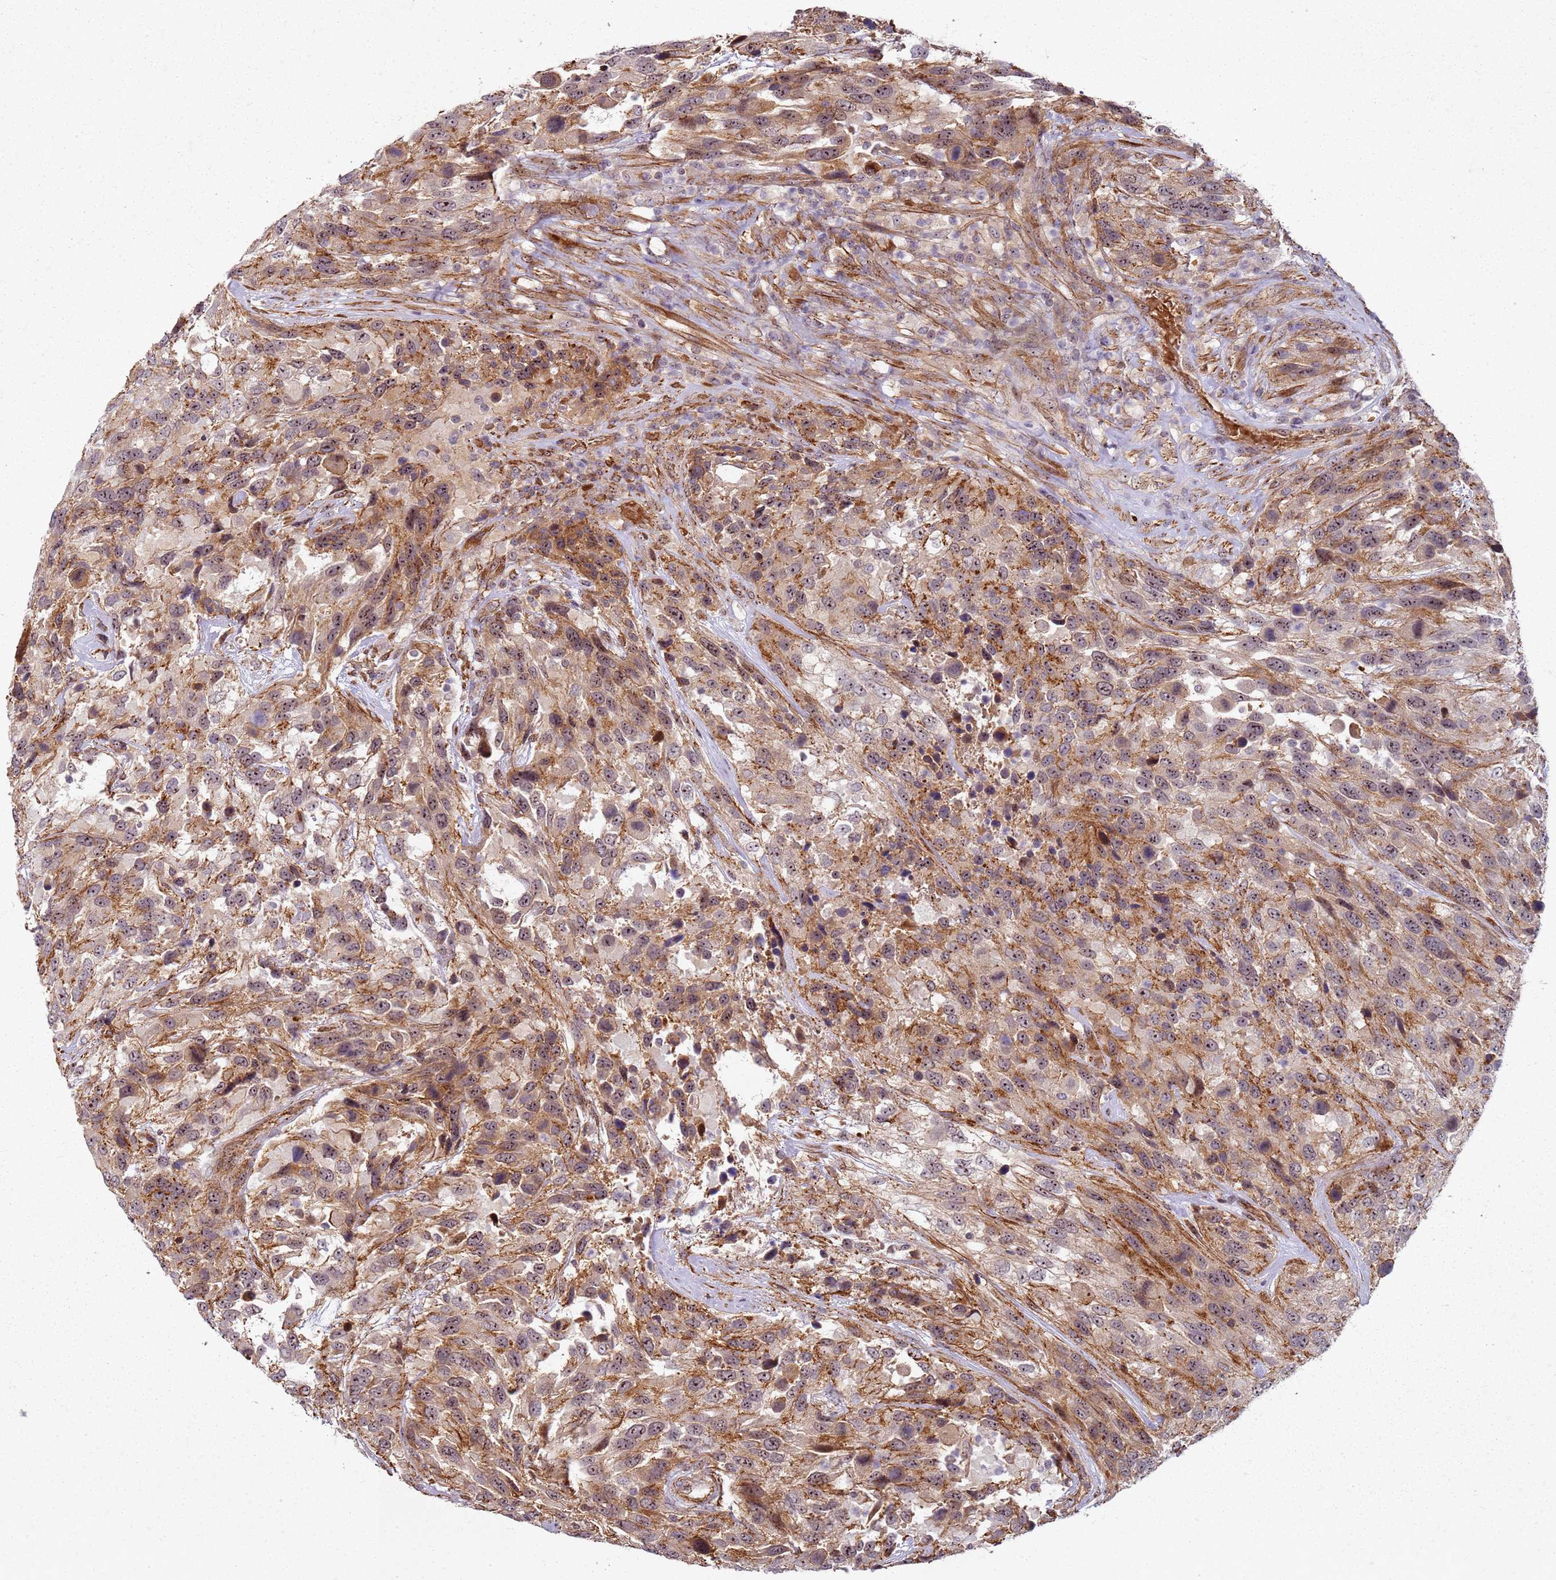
{"staining": {"intensity": "moderate", "quantity": ">75%", "location": "cytoplasmic/membranous,nuclear"}, "tissue": "urothelial cancer", "cell_type": "Tumor cells", "image_type": "cancer", "snomed": [{"axis": "morphology", "description": "Urothelial carcinoma, High grade"}, {"axis": "topography", "description": "Urinary bladder"}], "caption": "High-magnification brightfield microscopy of urothelial cancer stained with DAB (3,3'-diaminobenzidine) (brown) and counterstained with hematoxylin (blue). tumor cells exhibit moderate cytoplasmic/membranous and nuclear expression is identified in approximately>75% of cells. The protein of interest is shown in brown color, while the nuclei are stained blue.", "gene": "C2CD4B", "patient": {"sex": "female", "age": 70}}